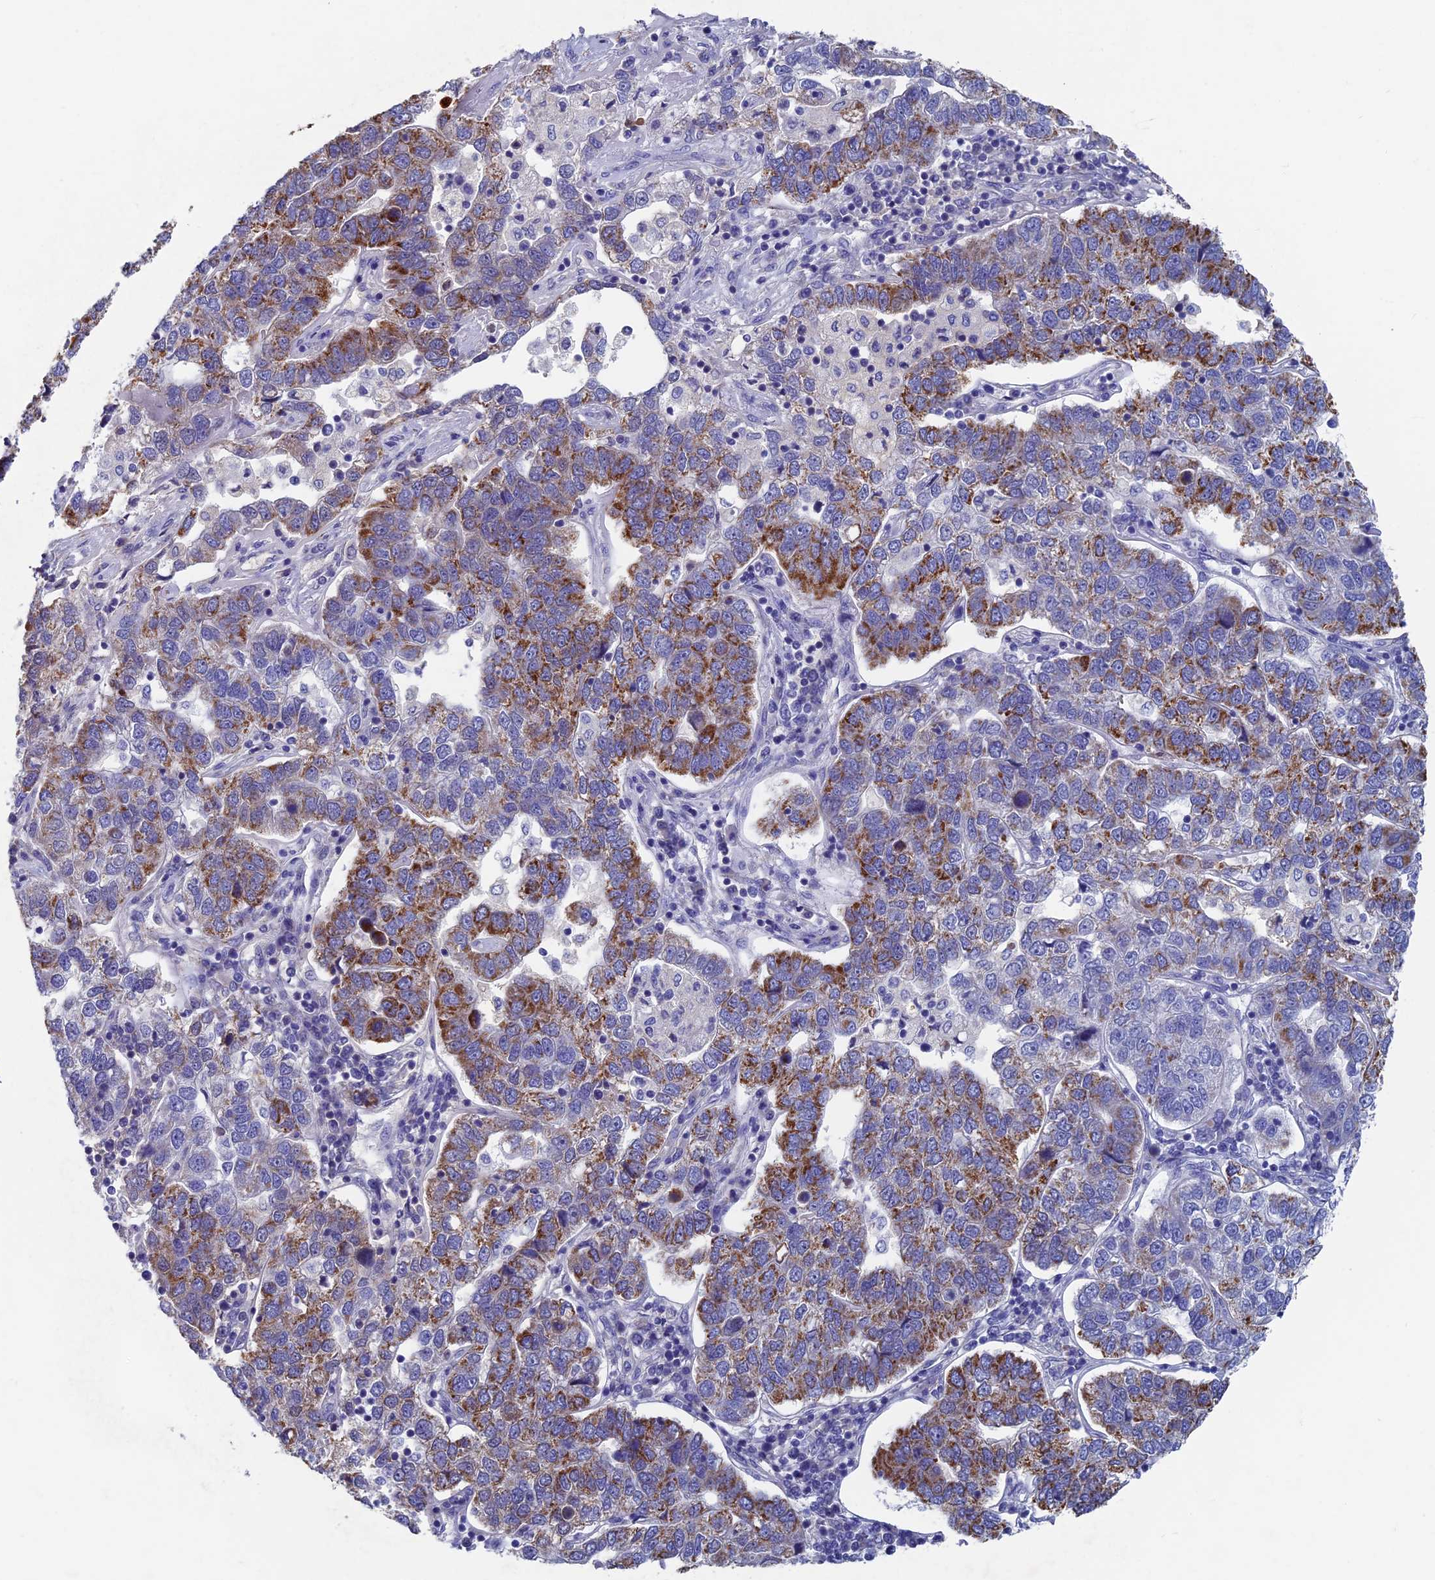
{"staining": {"intensity": "moderate", "quantity": "25%-75%", "location": "cytoplasmic/membranous"}, "tissue": "pancreatic cancer", "cell_type": "Tumor cells", "image_type": "cancer", "snomed": [{"axis": "morphology", "description": "Adenocarcinoma, NOS"}, {"axis": "topography", "description": "Pancreas"}], "caption": "Immunohistochemistry (IHC) histopathology image of neoplastic tissue: human adenocarcinoma (pancreatic) stained using immunohistochemistry (IHC) demonstrates medium levels of moderate protein expression localized specifically in the cytoplasmic/membranous of tumor cells, appearing as a cytoplasmic/membranous brown color.", "gene": "OAT", "patient": {"sex": "female", "age": 61}}